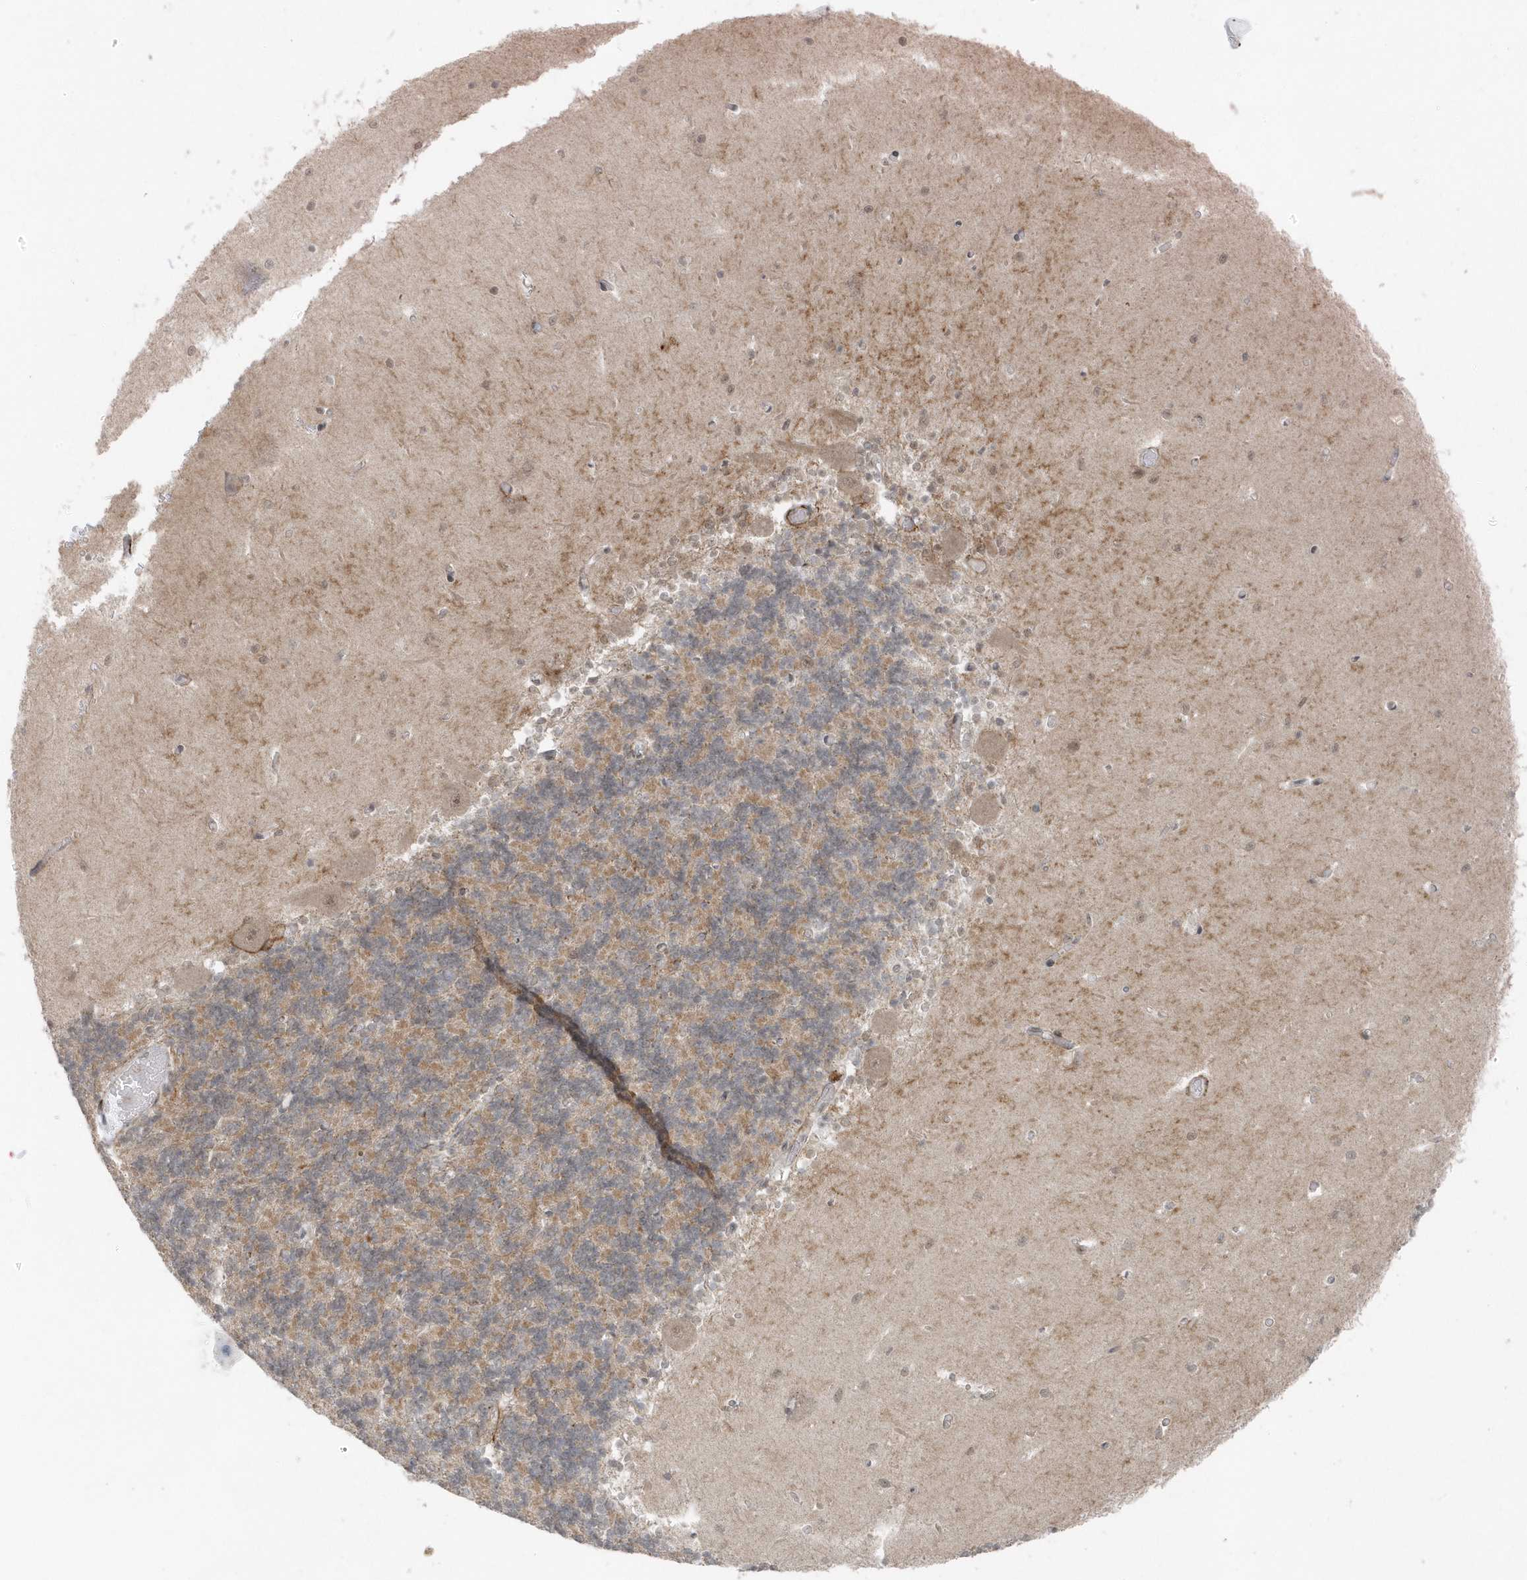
{"staining": {"intensity": "weak", "quantity": "25%-75%", "location": "cytoplasmic/membranous"}, "tissue": "cerebellum", "cell_type": "Cells in granular layer", "image_type": "normal", "snomed": [{"axis": "morphology", "description": "Normal tissue, NOS"}, {"axis": "topography", "description": "Cerebellum"}], "caption": "High-power microscopy captured an immunohistochemistry (IHC) histopathology image of benign cerebellum, revealing weak cytoplasmic/membranous positivity in about 25%-75% of cells in granular layer. The protein is stained brown, and the nuclei are stained in blue (DAB IHC with brightfield microscopy, high magnification).", "gene": "PARD3B", "patient": {"sex": "male", "age": 37}}